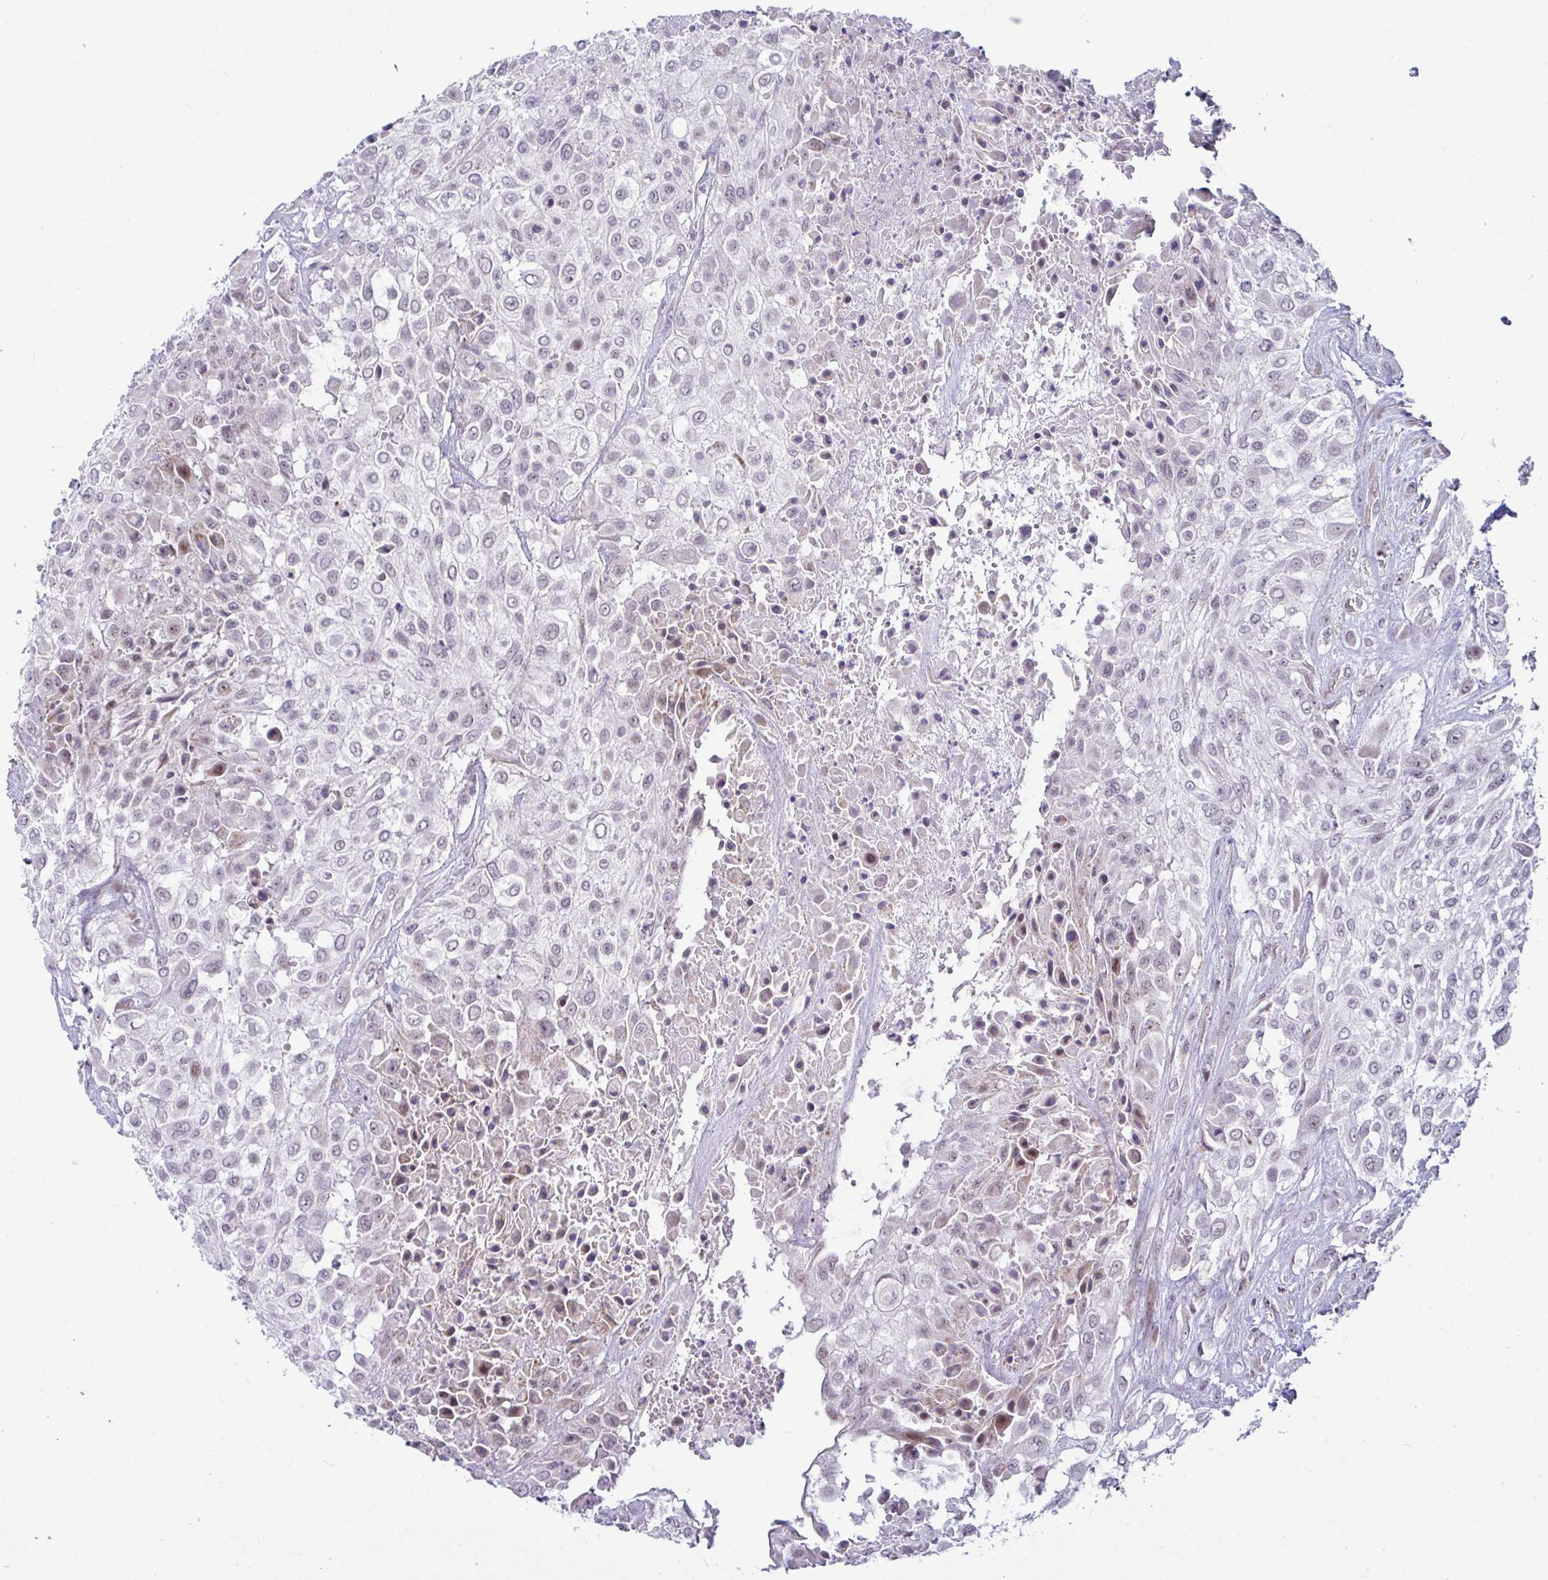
{"staining": {"intensity": "negative", "quantity": "none", "location": "none"}, "tissue": "urothelial cancer", "cell_type": "Tumor cells", "image_type": "cancer", "snomed": [{"axis": "morphology", "description": "Urothelial carcinoma, High grade"}, {"axis": "topography", "description": "Urinary bladder"}], "caption": "Human urothelial cancer stained for a protein using immunohistochemistry reveals no expression in tumor cells.", "gene": "DZIP1", "patient": {"sex": "male", "age": 57}}